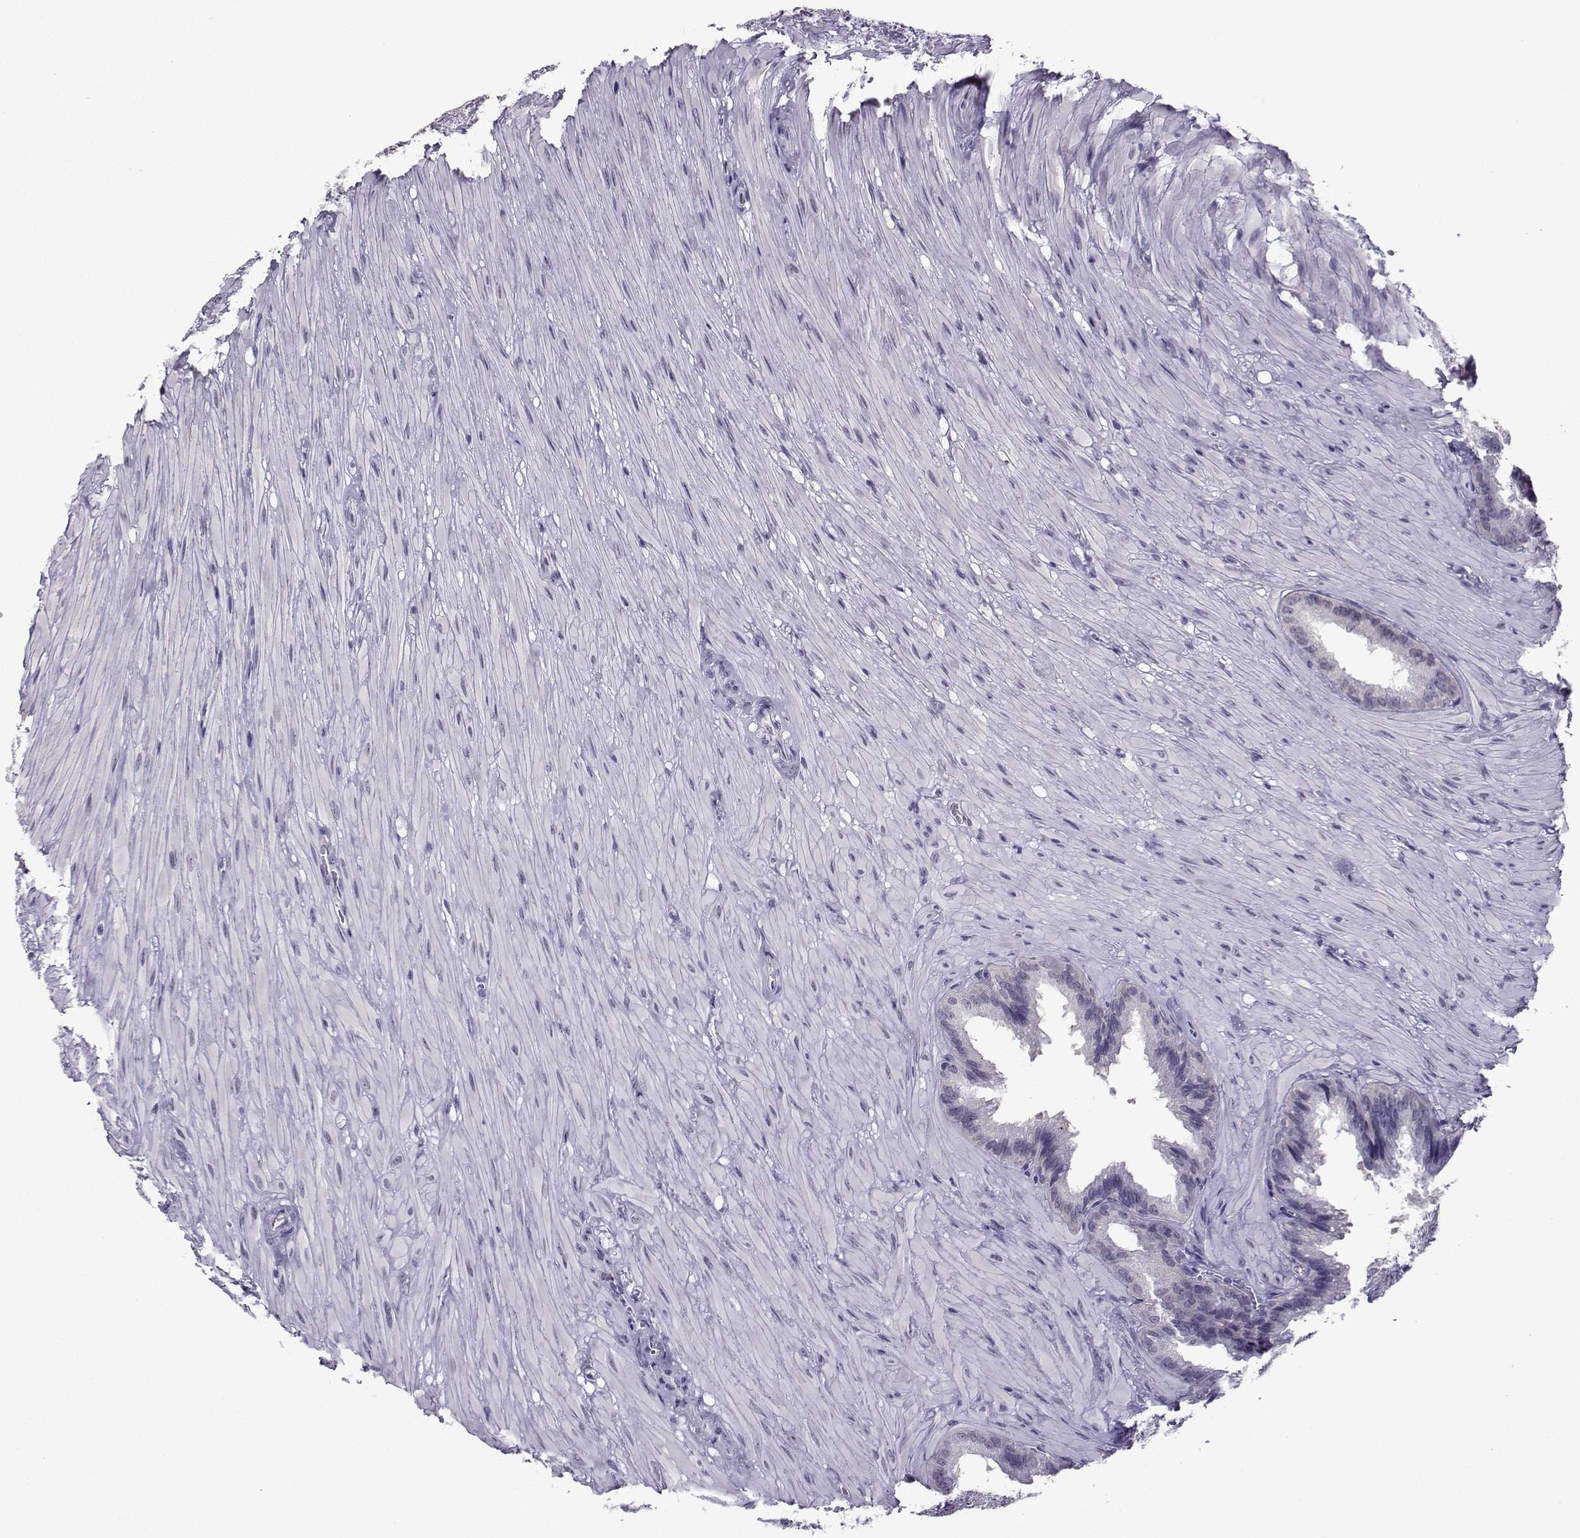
{"staining": {"intensity": "negative", "quantity": "none", "location": "none"}, "tissue": "seminal vesicle", "cell_type": "Glandular cells", "image_type": "normal", "snomed": [{"axis": "morphology", "description": "Normal tissue, NOS"}, {"axis": "topography", "description": "Seminal veicle"}], "caption": "The immunohistochemistry photomicrograph has no significant expression in glandular cells of seminal vesicle. Brightfield microscopy of immunohistochemistry stained with DAB (brown) and hematoxylin (blue), captured at high magnification.", "gene": "LRFN2", "patient": {"sex": "male", "age": 37}}